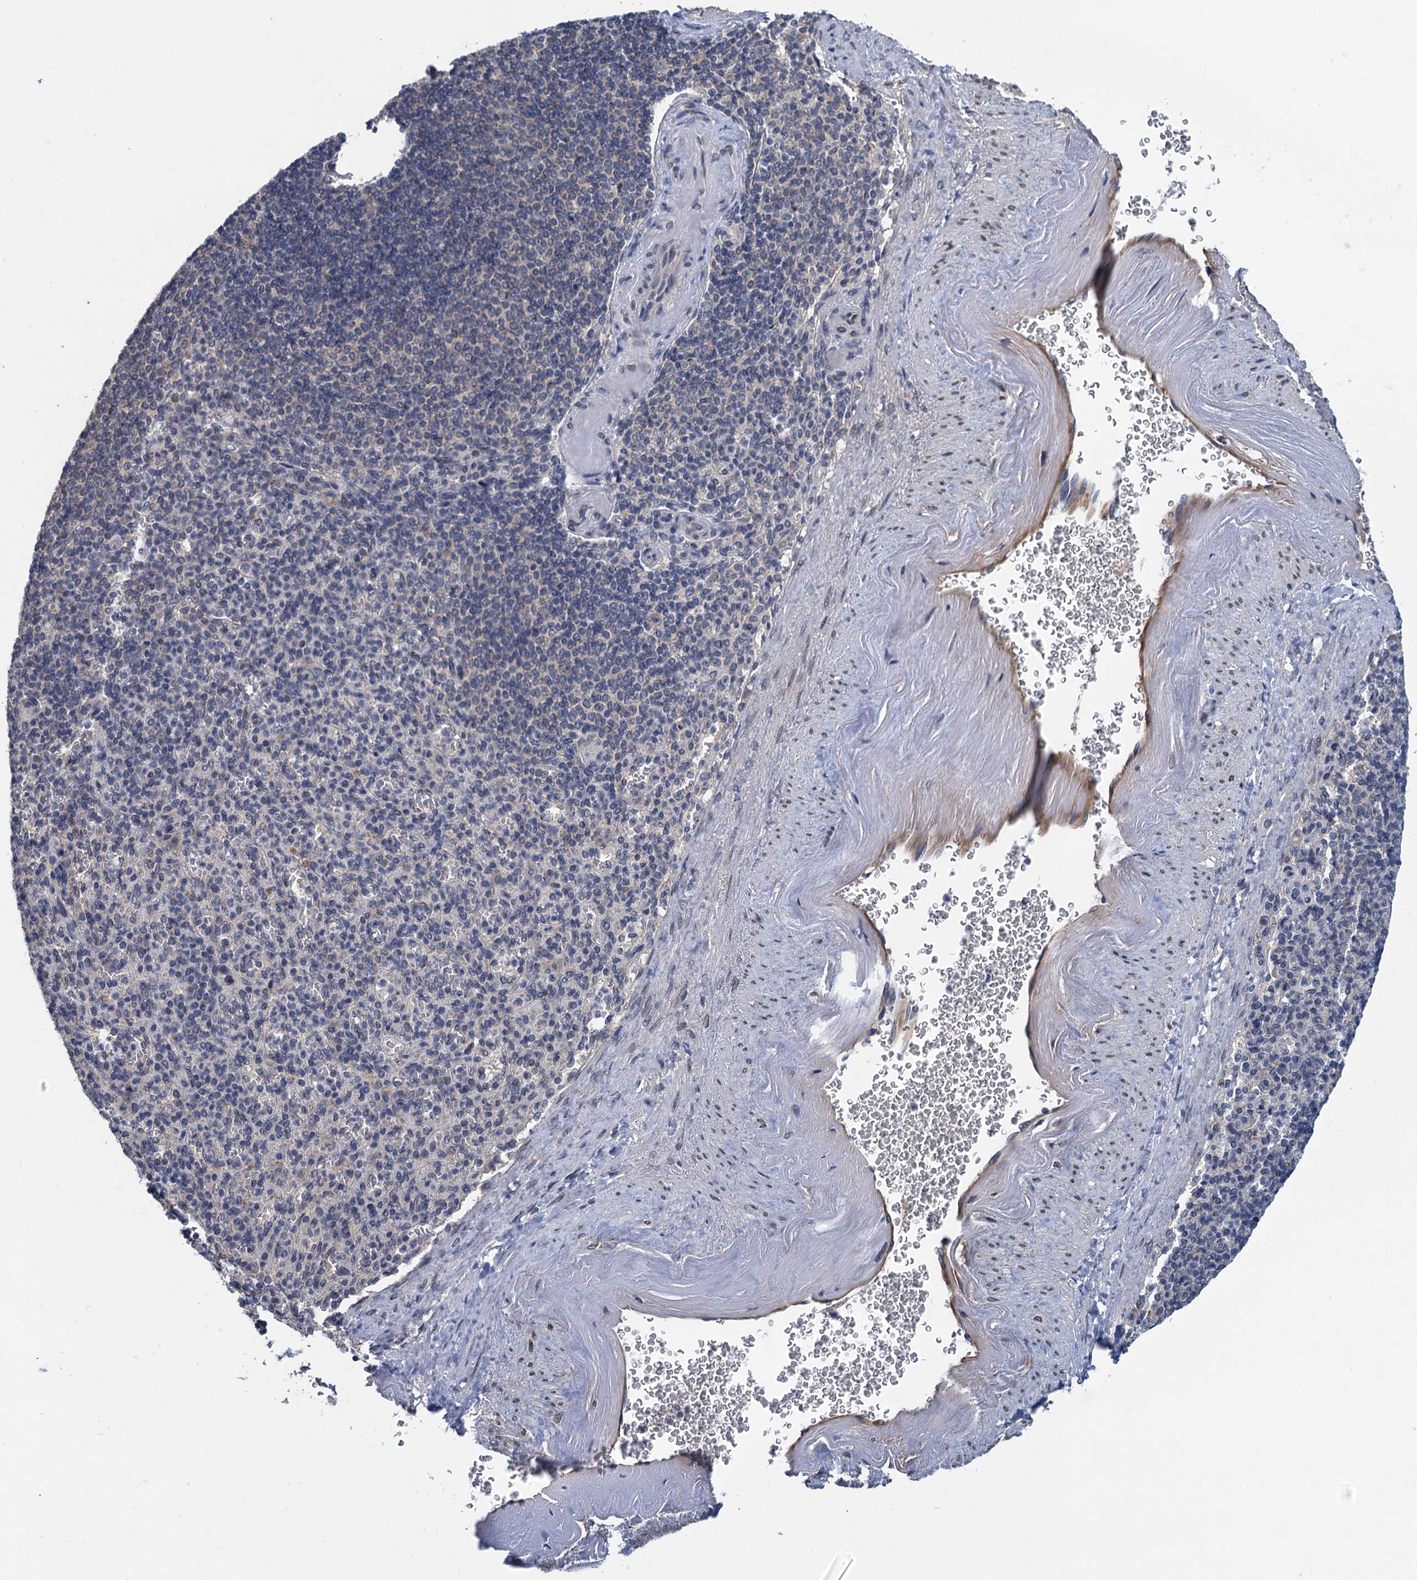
{"staining": {"intensity": "negative", "quantity": "none", "location": "none"}, "tissue": "spleen", "cell_type": "Cells in red pulp", "image_type": "normal", "snomed": [{"axis": "morphology", "description": "Normal tissue, NOS"}, {"axis": "topography", "description": "Spleen"}], "caption": "DAB (3,3'-diaminobenzidine) immunohistochemical staining of normal human spleen reveals no significant expression in cells in red pulp.", "gene": "CTU2", "patient": {"sex": "female", "age": 74}}